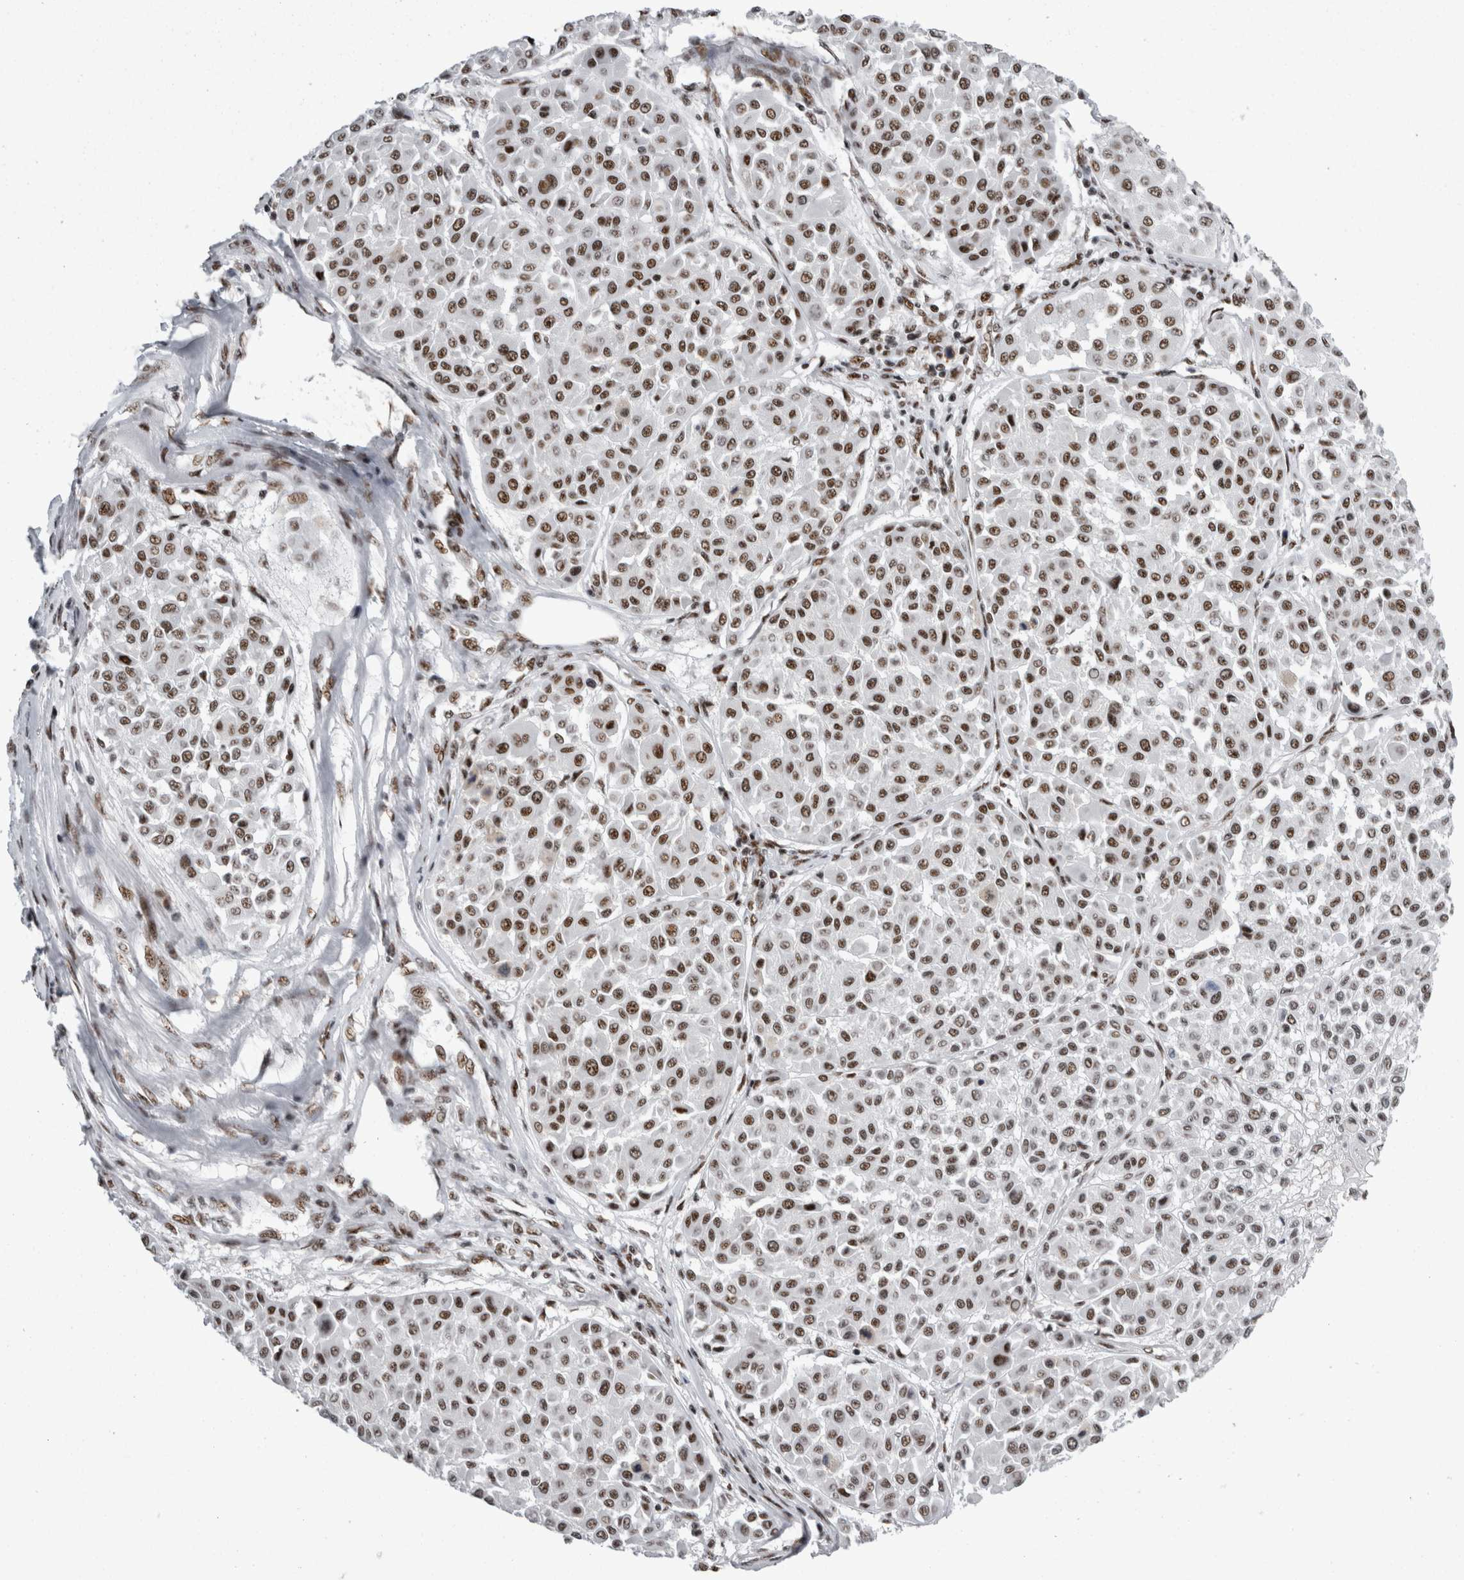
{"staining": {"intensity": "moderate", "quantity": ">75%", "location": "nuclear"}, "tissue": "melanoma", "cell_type": "Tumor cells", "image_type": "cancer", "snomed": [{"axis": "morphology", "description": "Malignant melanoma, Metastatic site"}, {"axis": "topography", "description": "Soft tissue"}], "caption": "Melanoma stained with a brown dye demonstrates moderate nuclear positive positivity in about >75% of tumor cells.", "gene": "SNRNP40", "patient": {"sex": "male", "age": 41}}